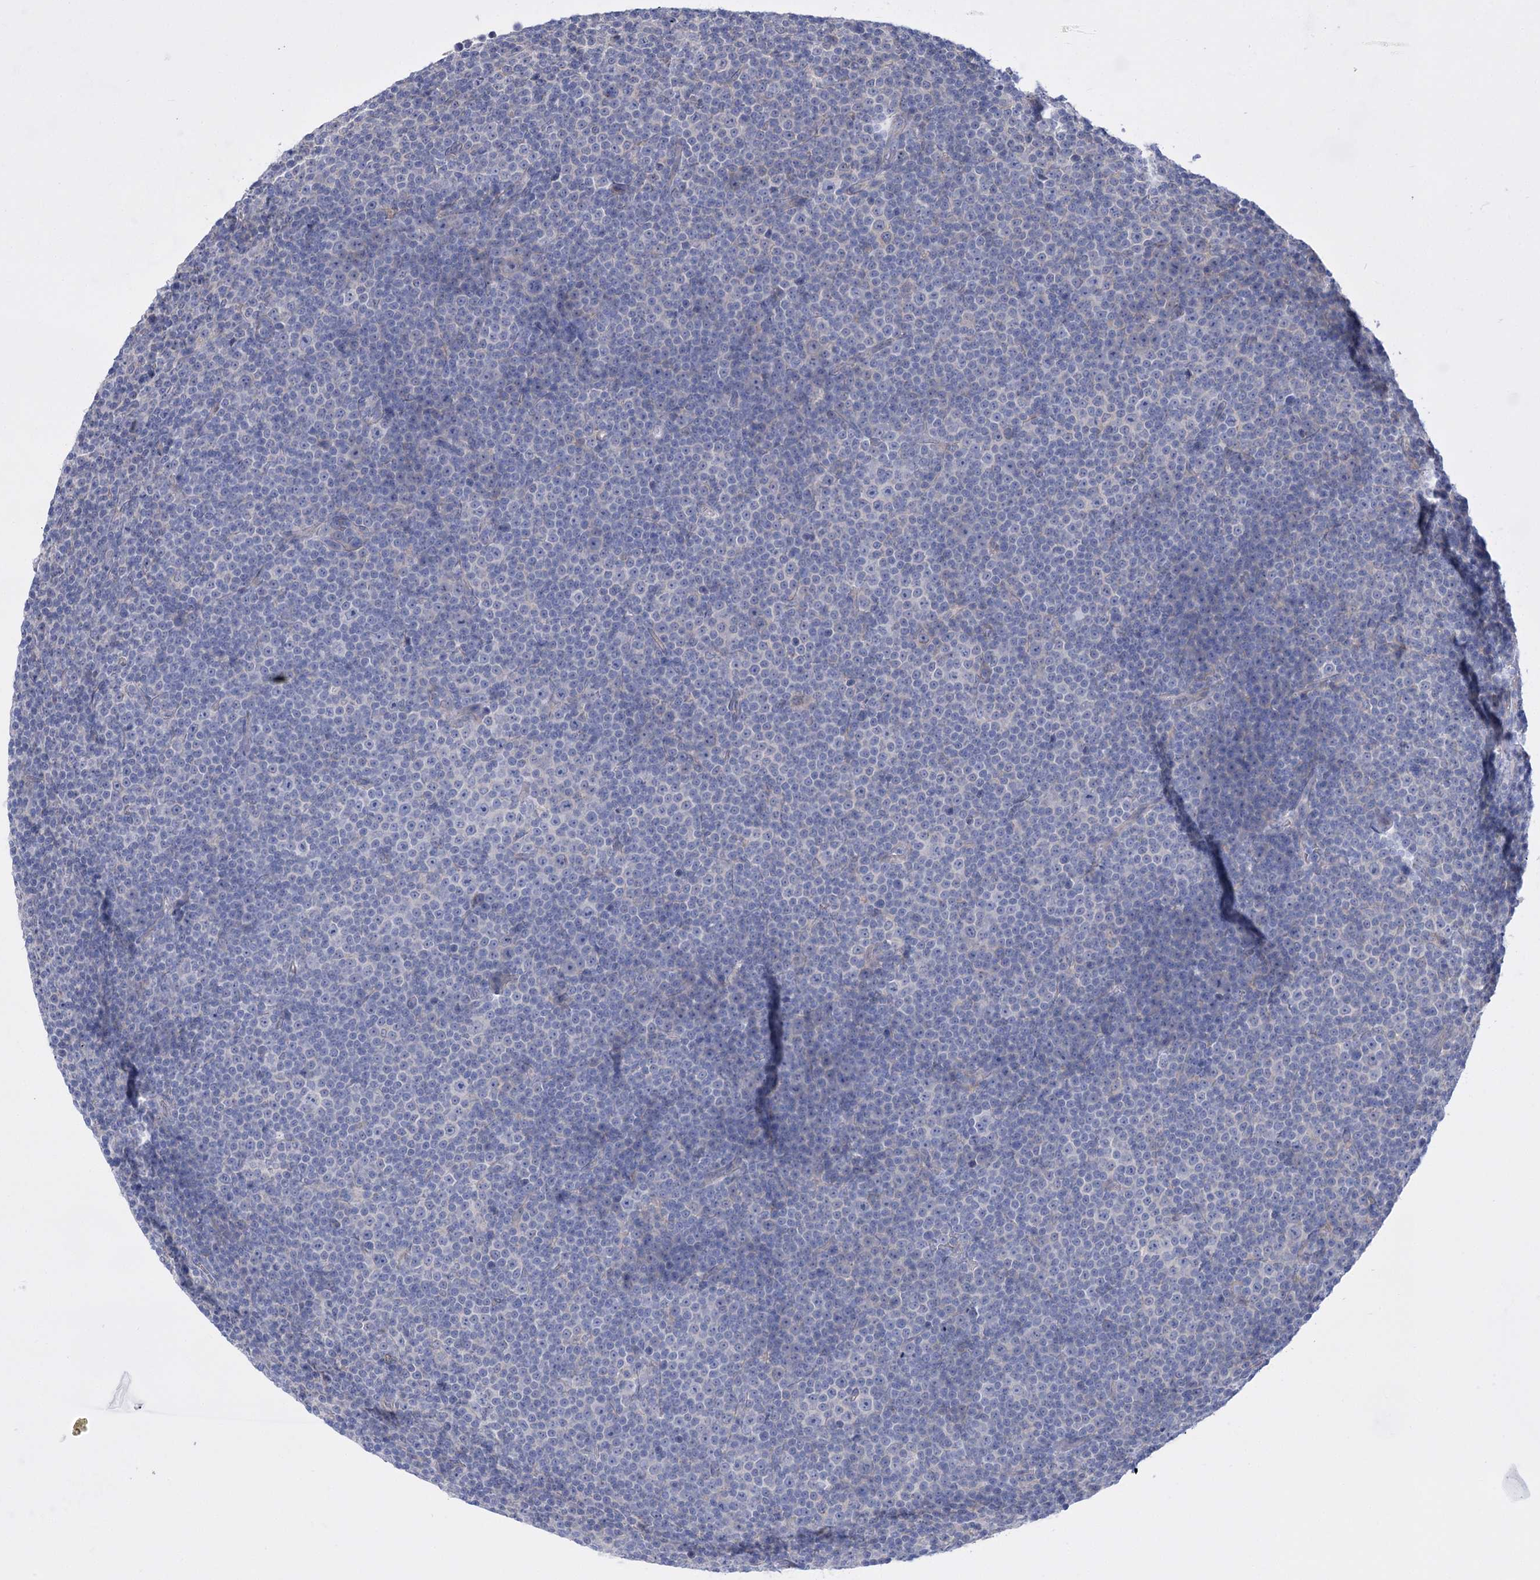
{"staining": {"intensity": "negative", "quantity": "none", "location": "none"}, "tissue": "lymphoma", "cell_type": "Tumor cells", "image_type": "cancer", "snomed": [{"axis": "morphology", "description": "Malignant lymphoma, non-Hodgkin's type, Low grade"}, {"axis": "topography", "description": "Lymph node"}], "caption": "An IHC photomicrograph of low-grade malignant lymphoma, non-Hodgkin's type is shown. There is no staining in tumor cells of low-grade malignant lymphoma, non-Hodgkin's type.", "gene": "LRRC34", "patient": {"sex": "female", "age": 67}}